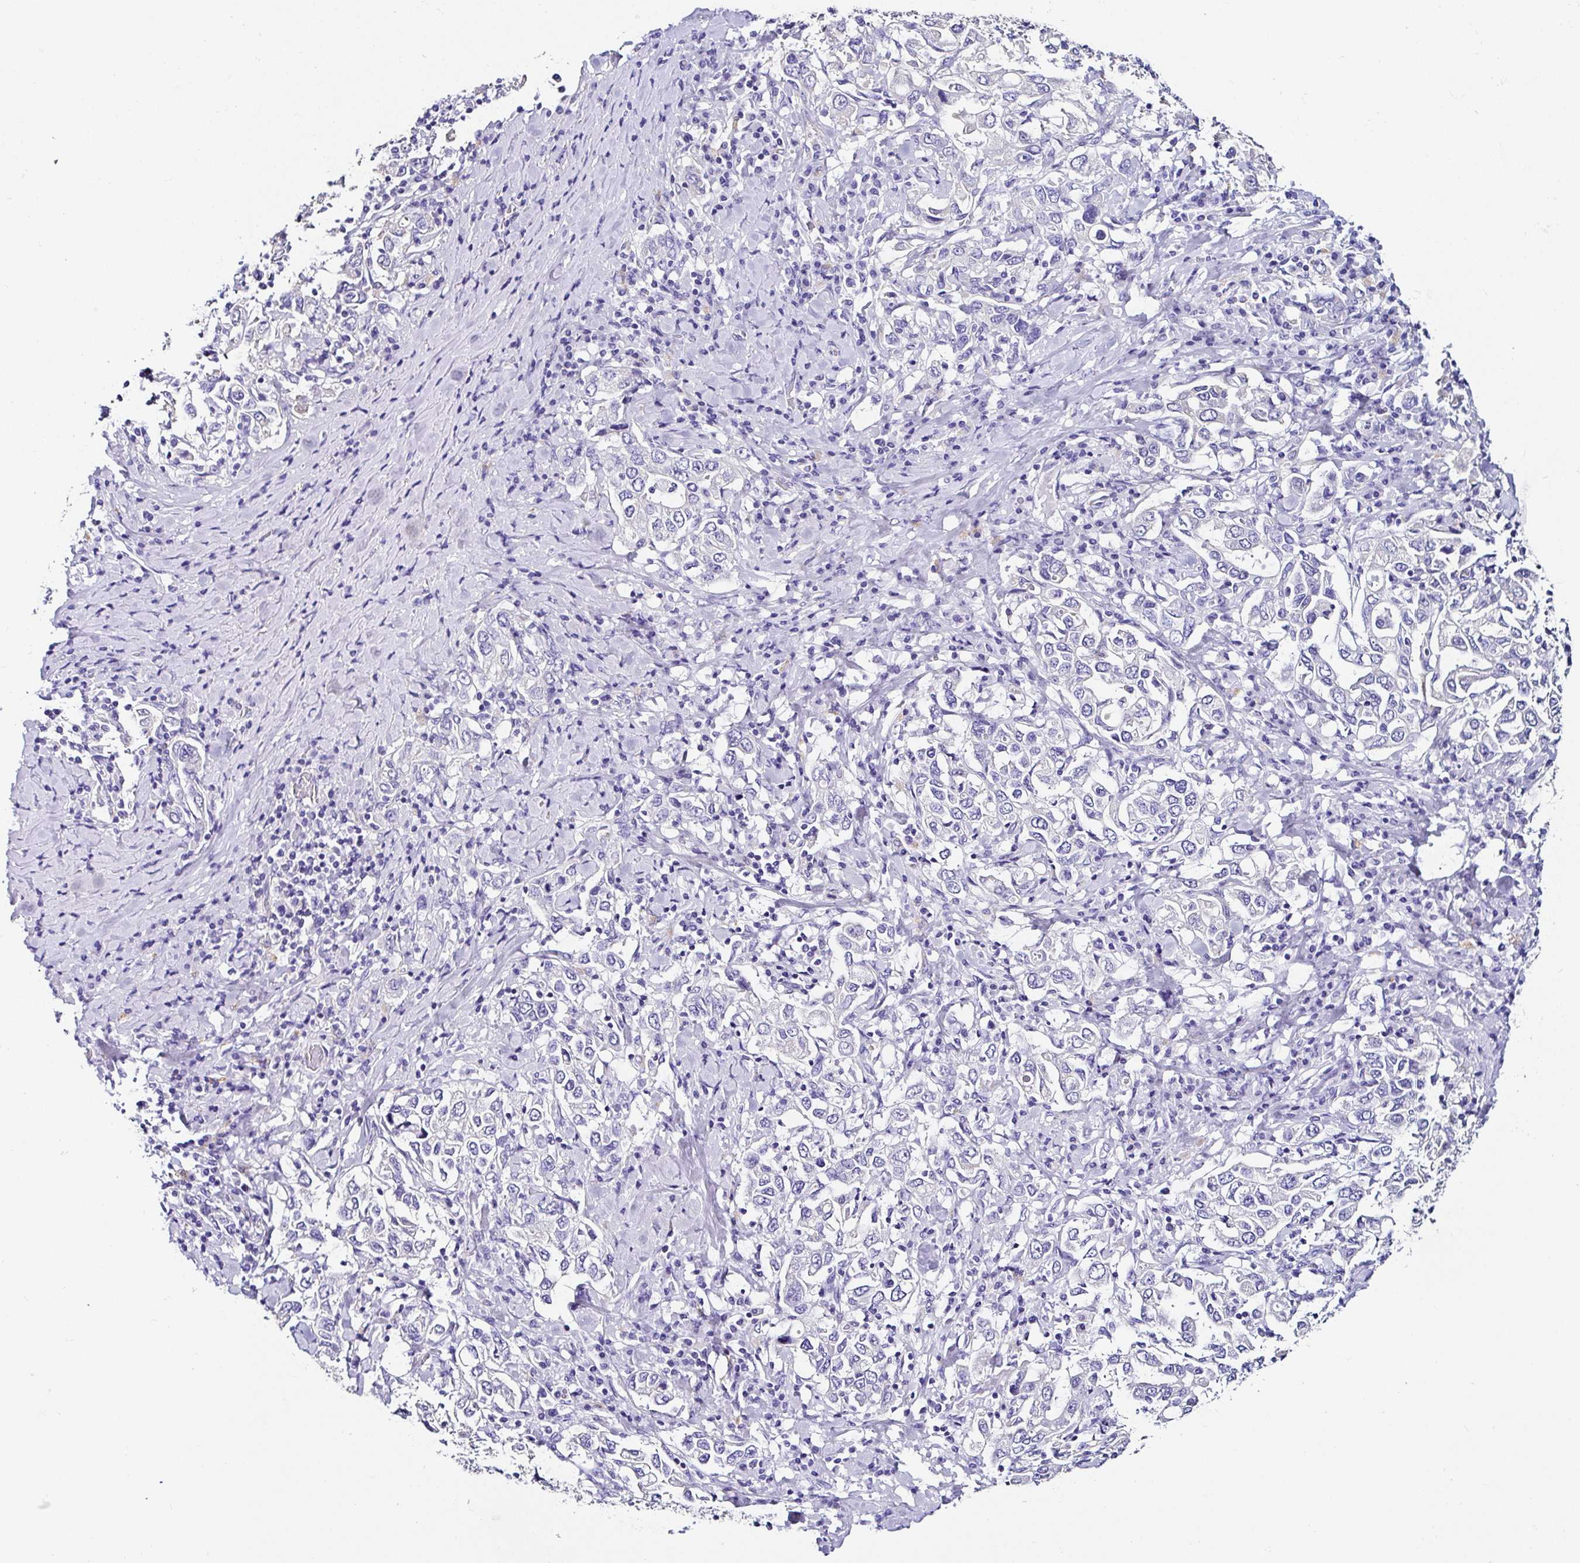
{"staining": {"intensity": "negative", "quantity": "none", "location": "none"}, "tissue": "stomach cancer", "cell_type": "Tumor cells", "image_type": "cancer", "snomed": [{"axis": "morphology", "description": "Adenocarcinoma, NOS"}, {"axis": "topography", "description": "Stomach, upper"}], "caption": "IHC image of neoplastic tissue: human stomach cancer (adenocarcinoma) stained with DAB (3,3'-diaminobenzidine) shows no significant protein positivity in tumor cells. (DAB immunohistochemistry, high magnification).", "gene": "TMPRSS11E", "patient": {"sex": "male", "age": 62}}